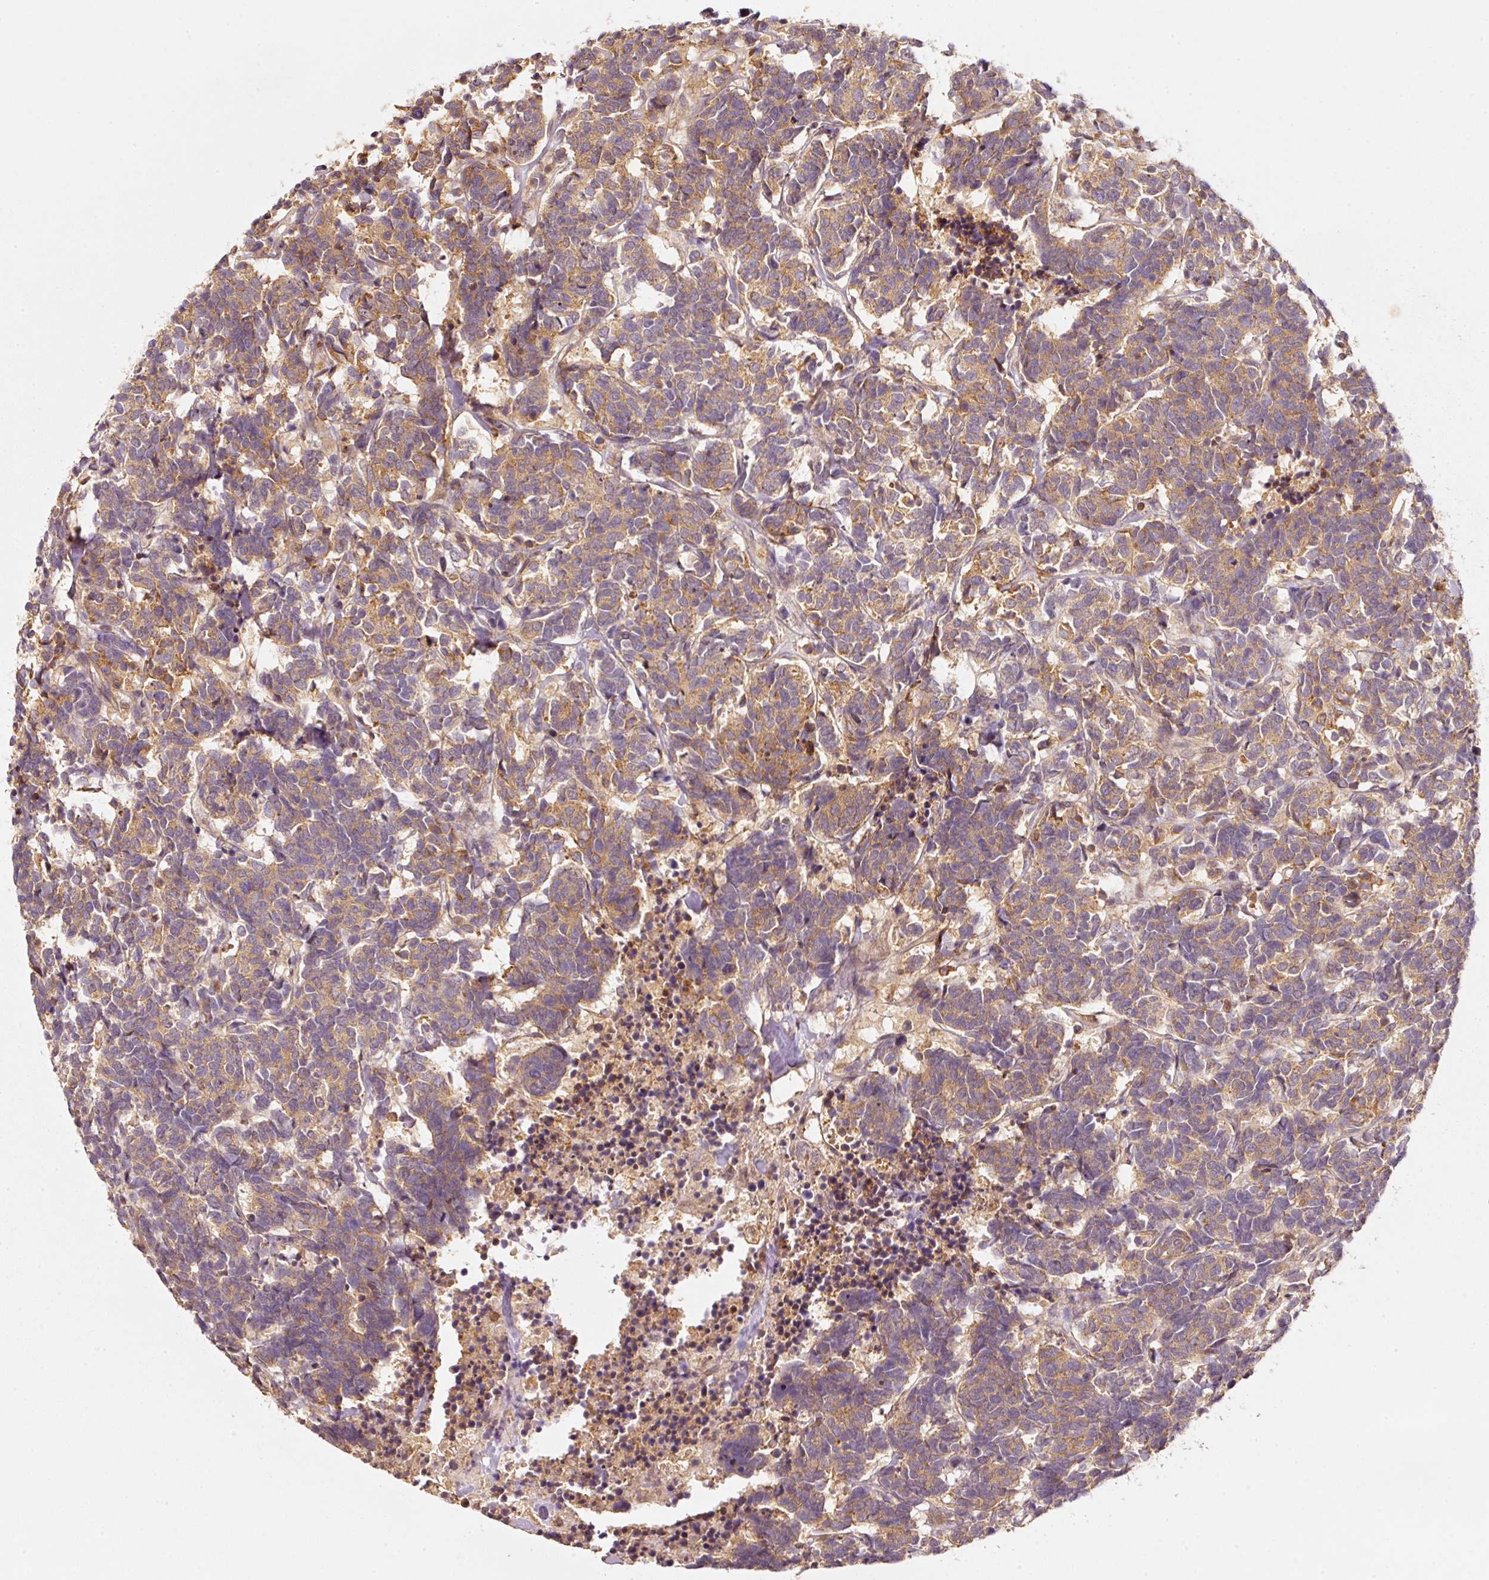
{"staining": {"intensity": "moderate", "quantity": ">75%", "location": "cytoplasmic/membranous"}, "tissue": "carcinoid", "cell_type": "Tumor cells", "image_type": "cancer", "snomed": [{"axis": "morphology", "description": "Carcinoma, NOS"}, {"axis": "morphology", "description": "Carcinoid, malignant, NOS"}, {"axis": "topography", "description": "Urinary bladder"}], "caption": "IHC (DAB (3,3'-diaminobenzidine)) staining of carcinoma reveals moderate cytoplasmic/membranous protein expression in about >75% of tumor cells. The protein of interest is shown in brown color, while the nuclei are stained blue.", "gene": "RRAS2", "patient": {"sex": "male", "age": 57}}